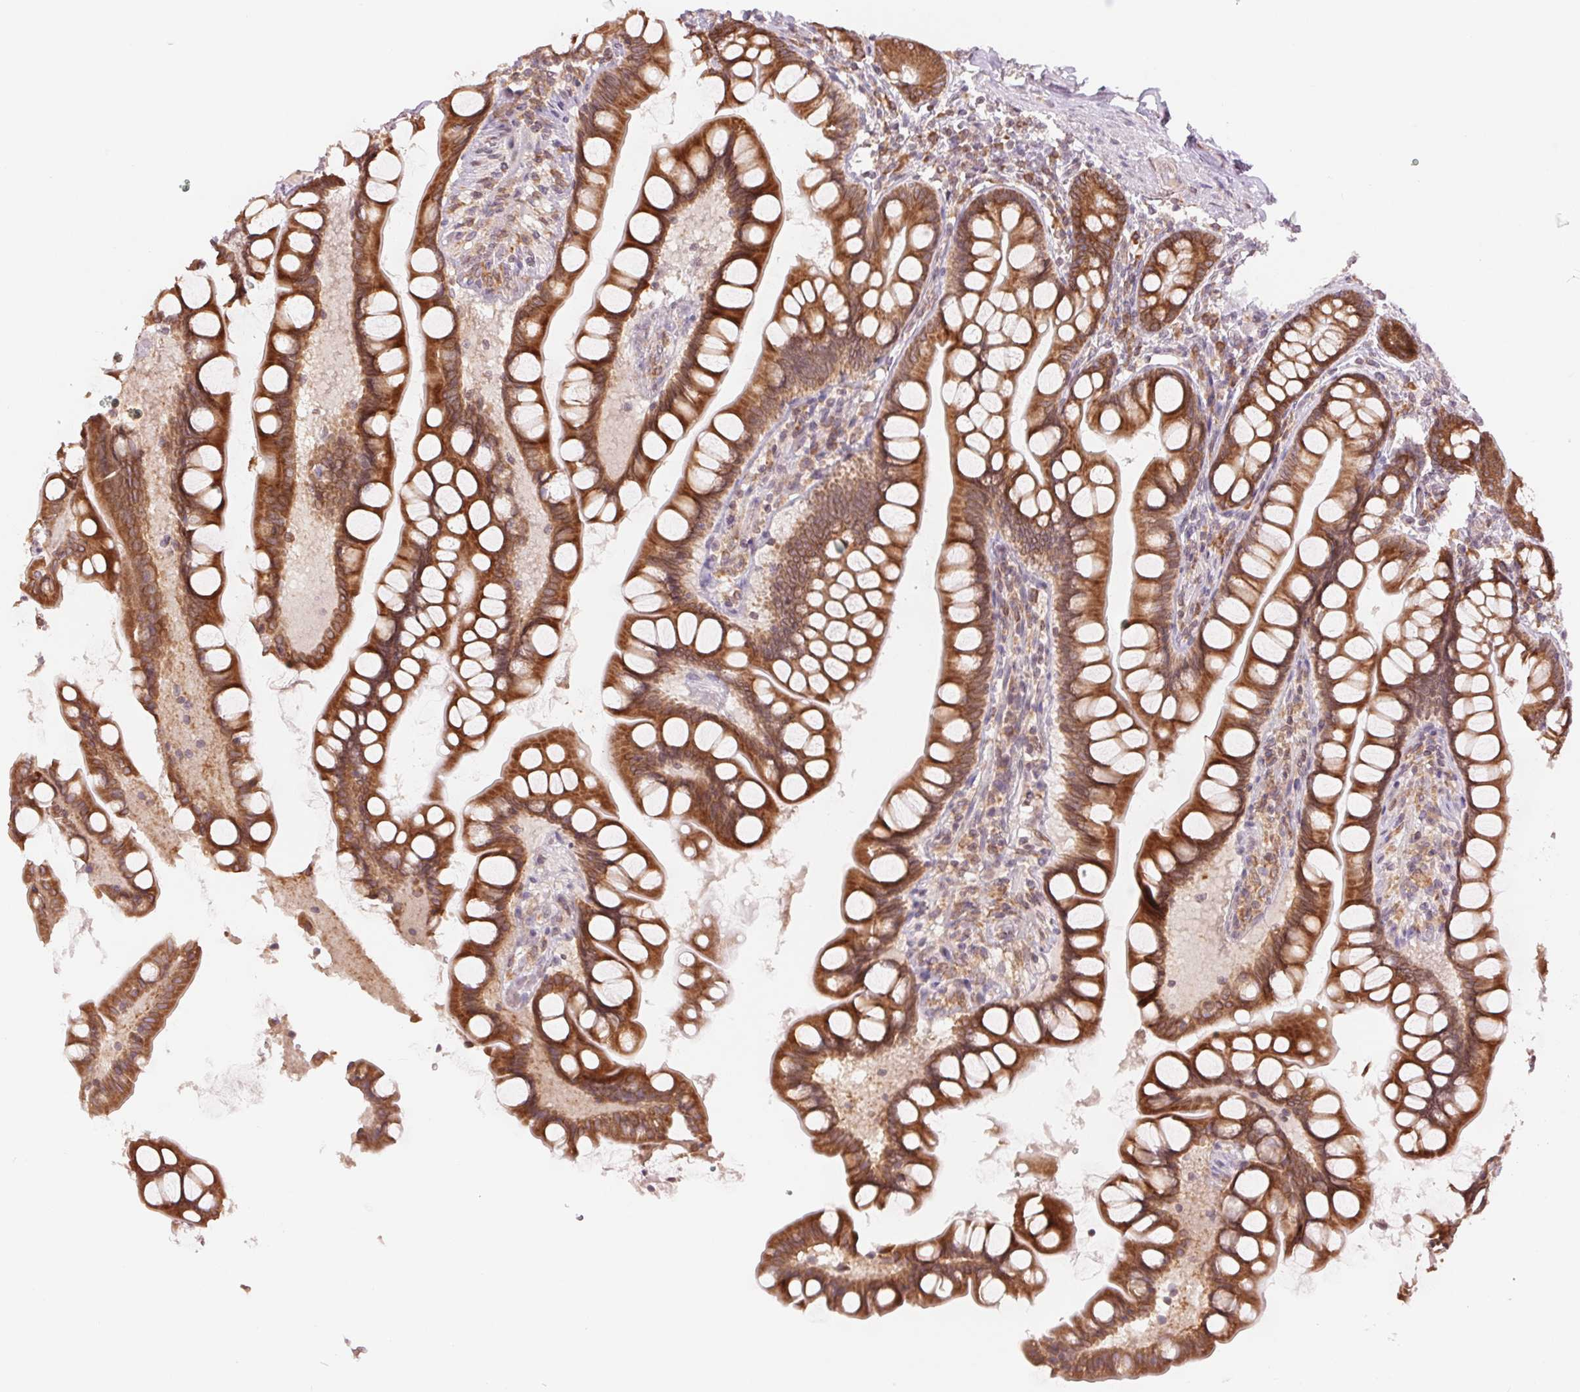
{"staining": {"intensity": "strong", "quantity": ">75%", "location": "cytoplasmic/membranous"}, "tissue": "small intestine", "cell_type": "Glandular cells", "image_type": "normal", "snomed": [{"axis": "morphology", "description": "Normal tissue, NOS"}, {"axis": "topography", "description": "Small intestine"}], "caption": "Unremarkable small intestine demonstrates strong cytoplasmic/membranous expression in approximately >75% of glandular cells, visualized by immunohistochemistry.", "gene": "TECR", "patient": {"sex": "male", "age": 70}}